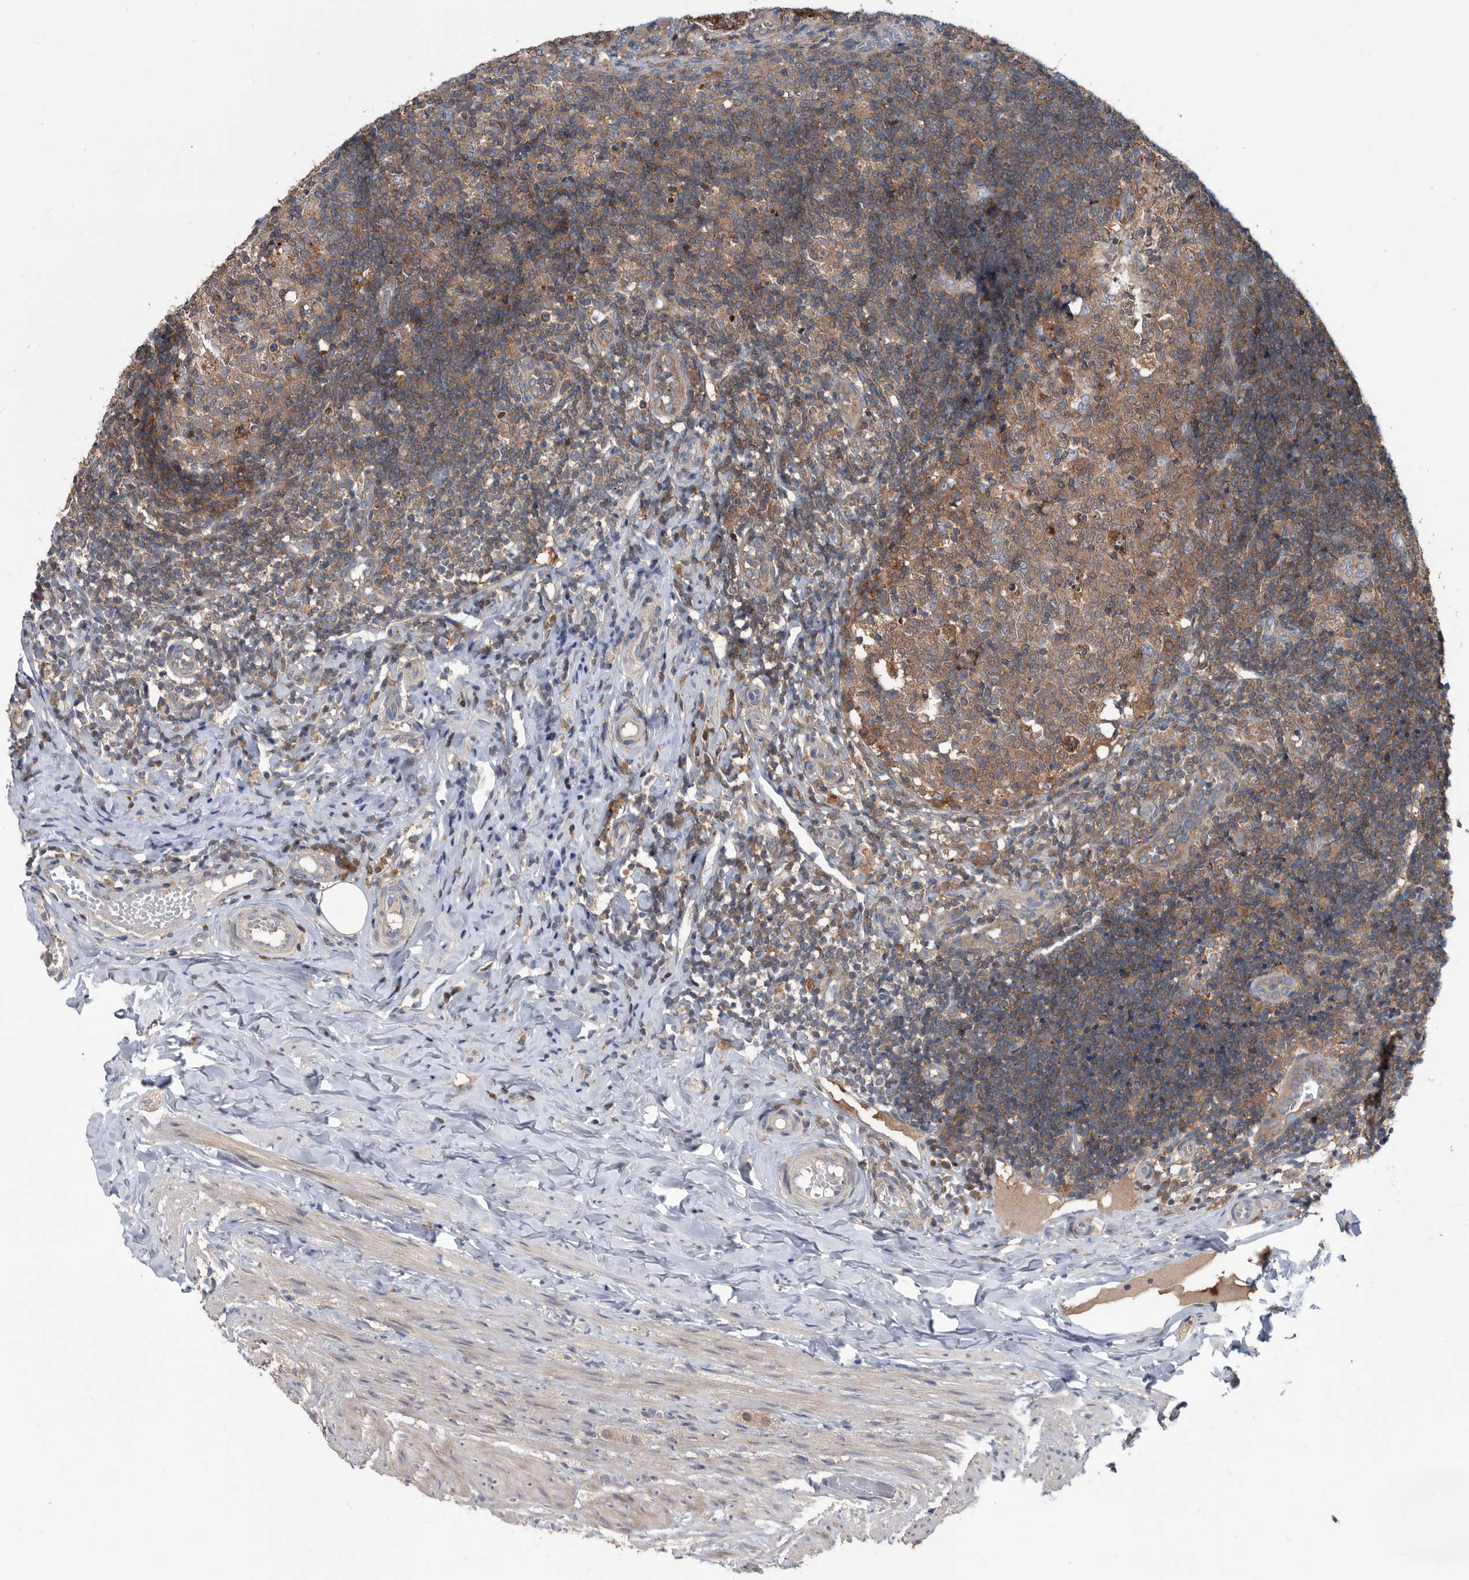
{"staining": {"intensity": "strong", "quantity": ">75%", "location": "cytoplasmic/membranous"}, "tissue": "appendix", "cell_type": "Glandular cells", "image_type": "normal", "snomed": [{"axis": "morphology", "description": "Normal tissue, NOS"}, {"axis": "topography", "description": "Appendix"}], "caption": "Glandular cells demonstrate high levels of strong cytoplasmic/membranous staining in about >75% of cells in normal appendix. (DAB = brown stain, brightfield microscopy at high magnification).", "gene": "APEH", "patient": {"sex": "male", "age": 8}}